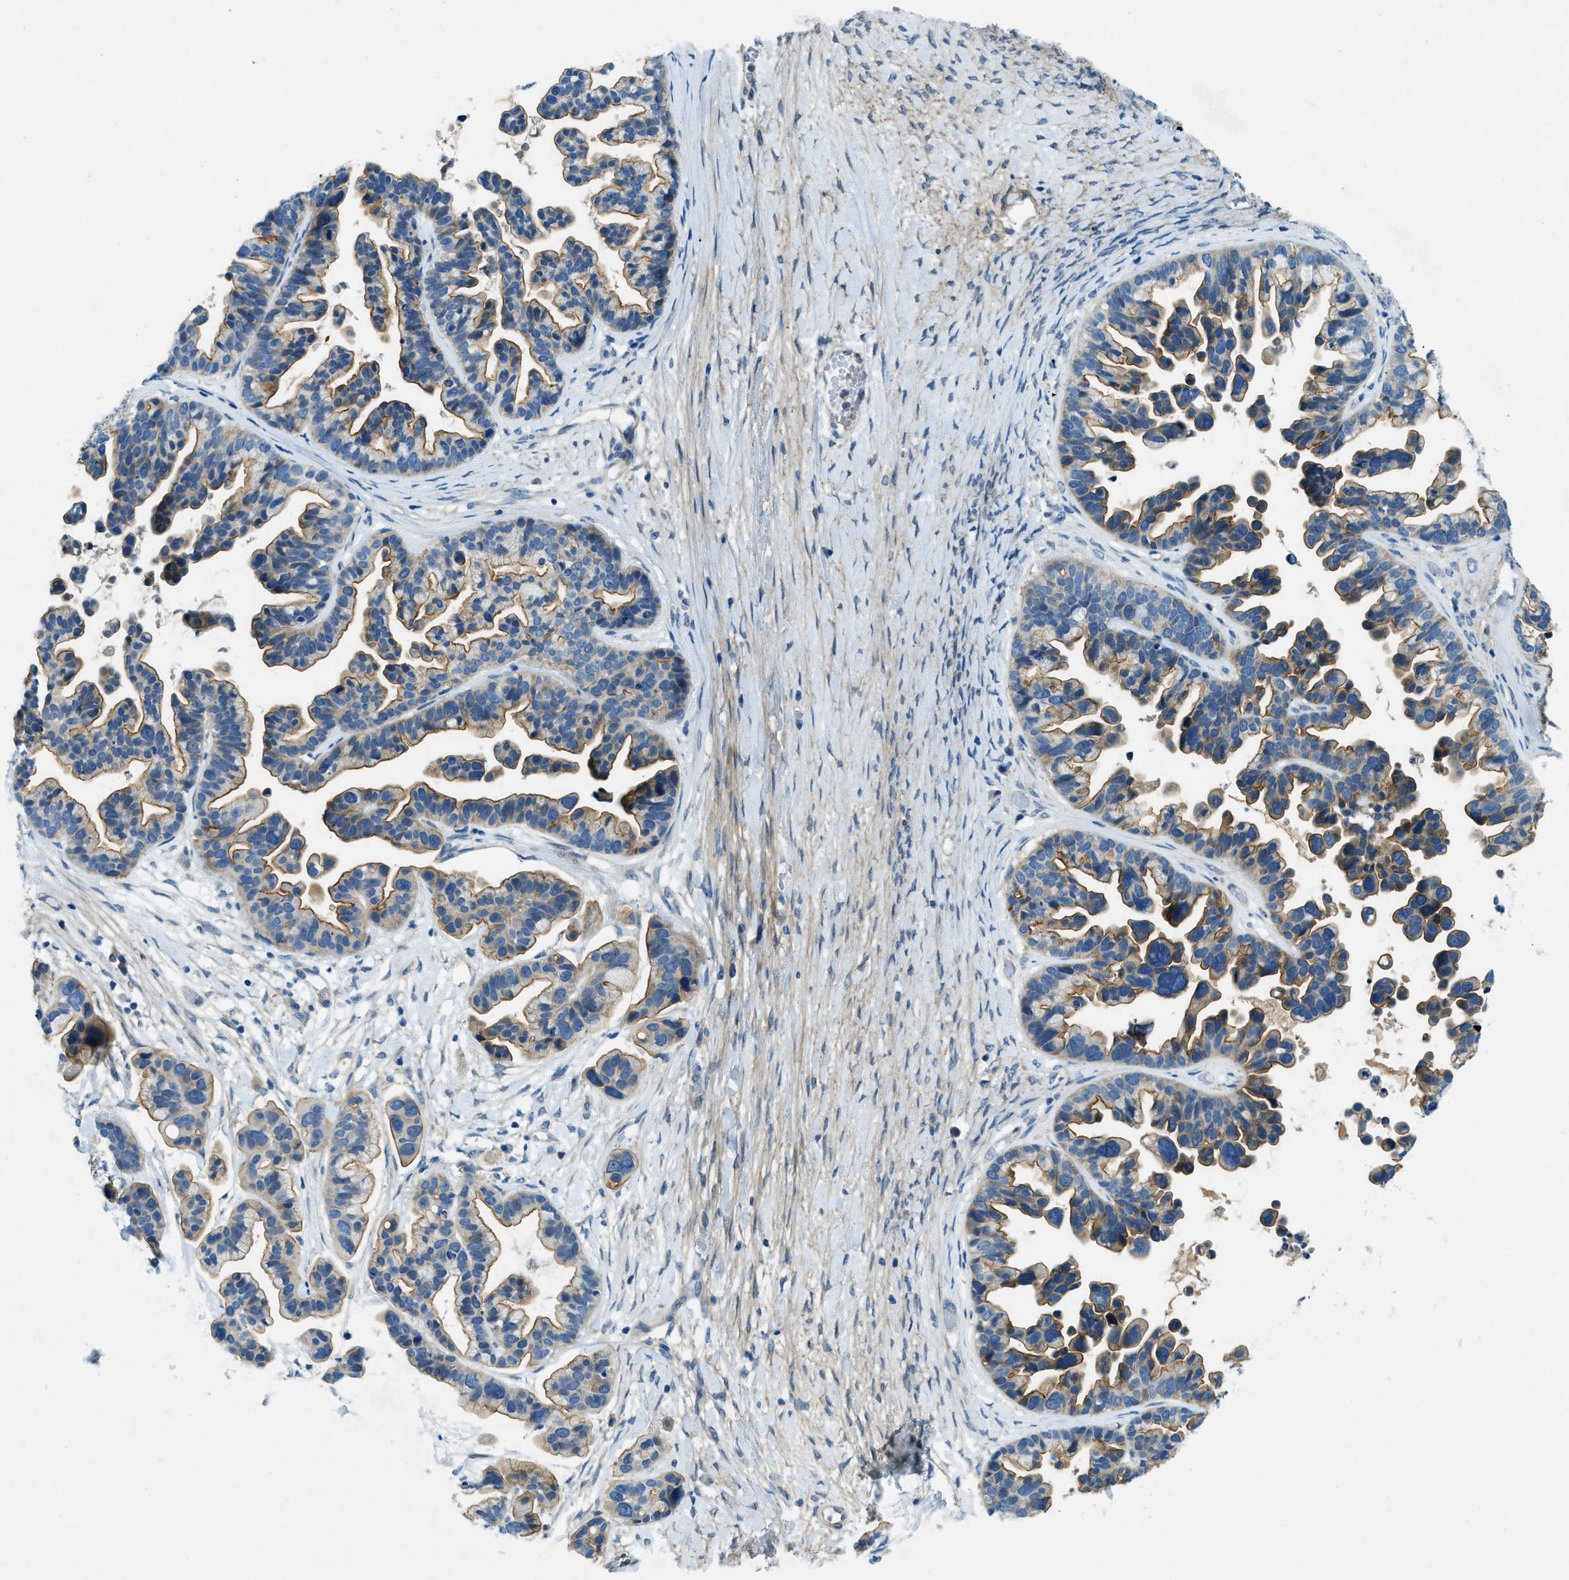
{"staining": {"intensity": "moderate", "quantity": "25%-75%", "location": "cytoplasmic/membranous"}, "tissue": "ovarian cancer", "cell_type": "Tumor cells", "image_type": "cancer", "snomed": [{"axis": "morphology", "description": "Cystadenocarcinoma, serous, NOS"}, {"axis": "topography", "description": "Ovary"}], "caption": "A medium amount of moderate cytoplasmic/membranous staining is identified in about 25%-75% of tumor cells in ovarian cancer (serous cystadenocarcinoma) tissue.", "gene": "SNX14", "patient": {"sex": "female", "age": 56}}